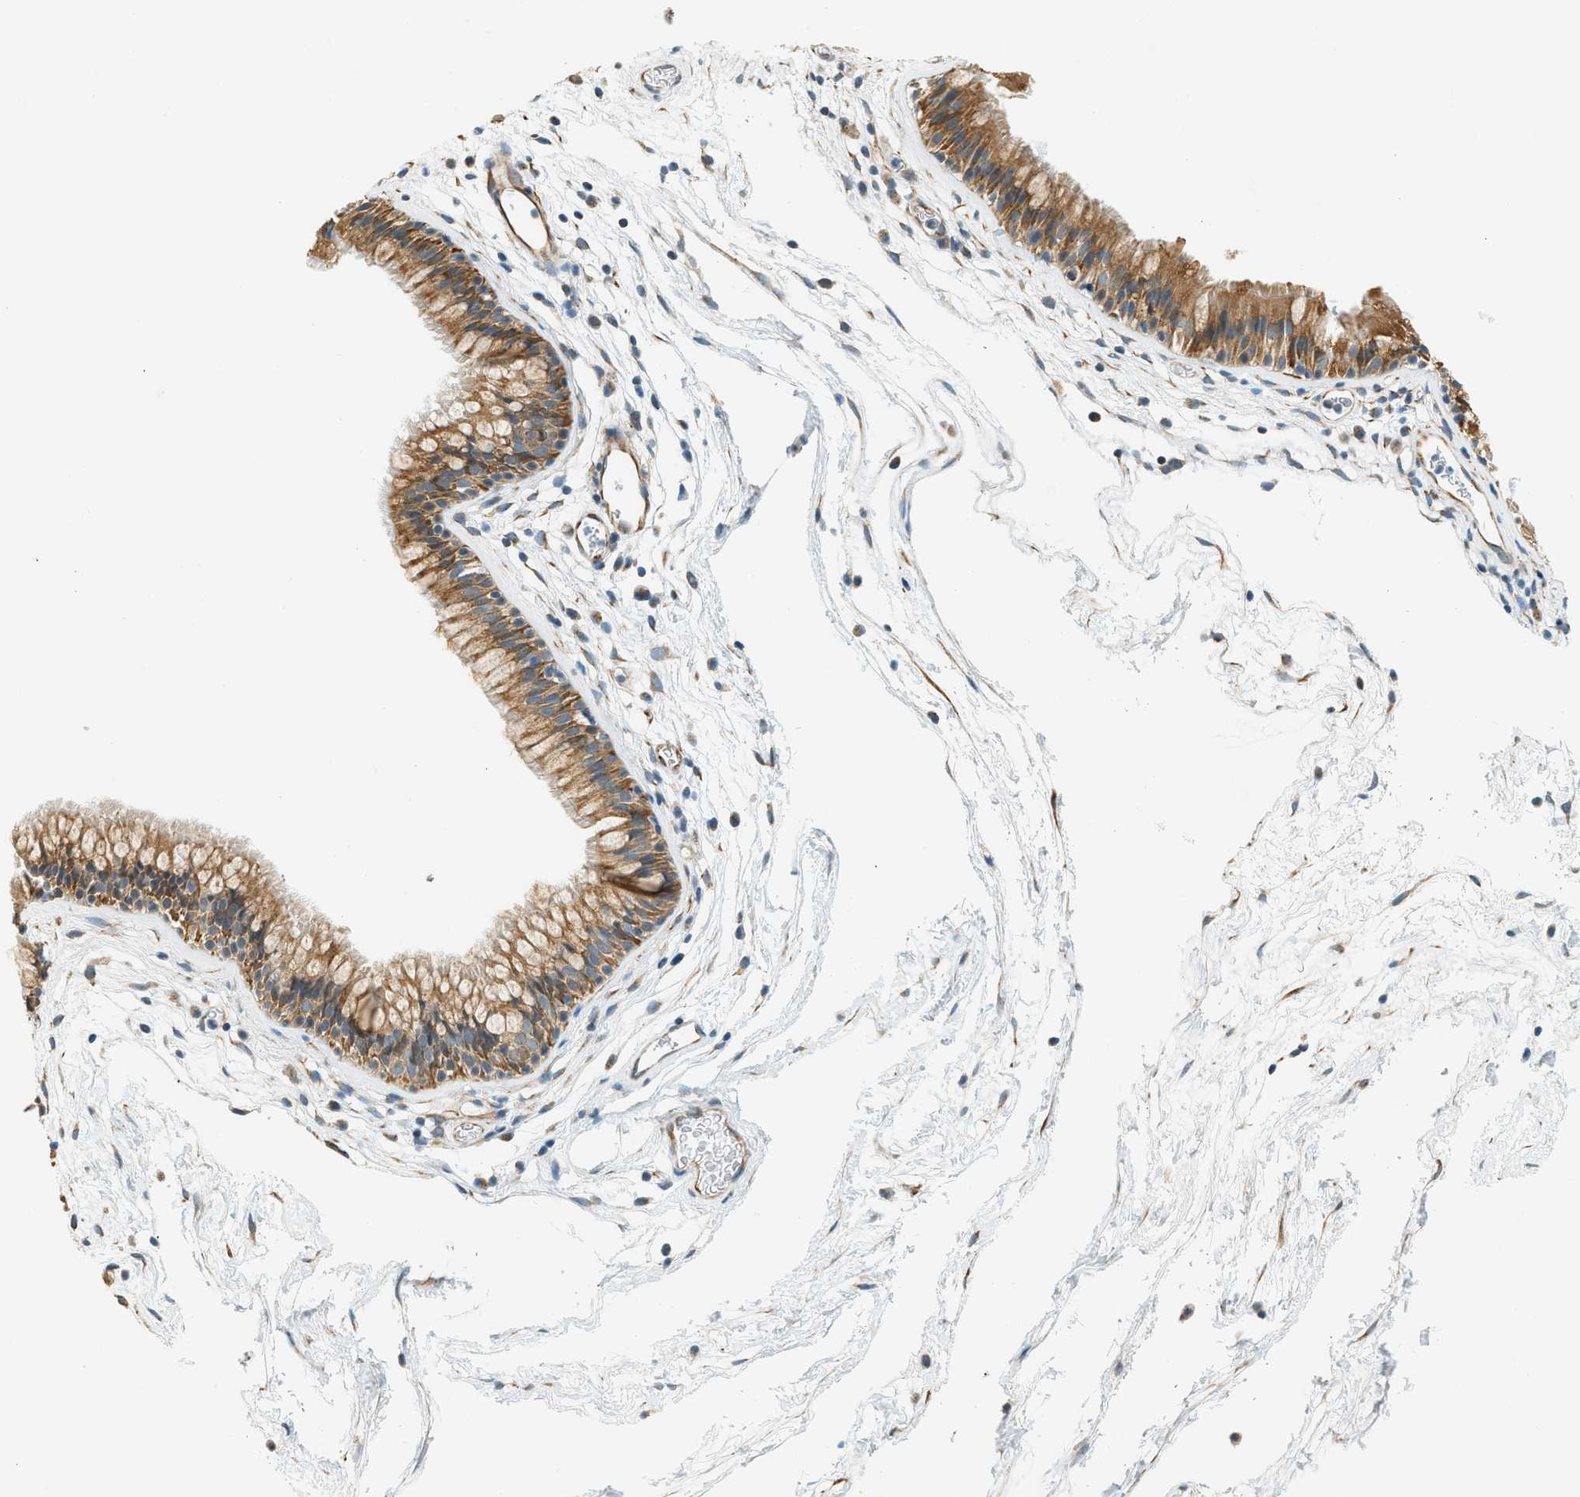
{"staining": {"intensity": "moderate", "quantity": ">75%", "location": "cytoplasmic/membranous"}, "tissue": "nasopharynx", "cell_type": "Respiratory epithelial cells", "image_type": "normal", "snomed": [{"axis": "morphology", "description": "Normal tissue, NOS"}, {"axis": "morphology", "description": "Inflammation, NOS"}, {"axis": "topography", "description": "Nasopharynx"}], "caption": "Nasopharynx stained with DAB immunohistochemistry (IHC) exhibits medium levels of moderate cytoplasmic/membranous staining in approximately >75% of respiratory epithelial cells. The protein of interest is shown in brown color, while the nuclei are stained blue.", "gene": "PIGG", "patient": {"sex": "male", "age": 48}}